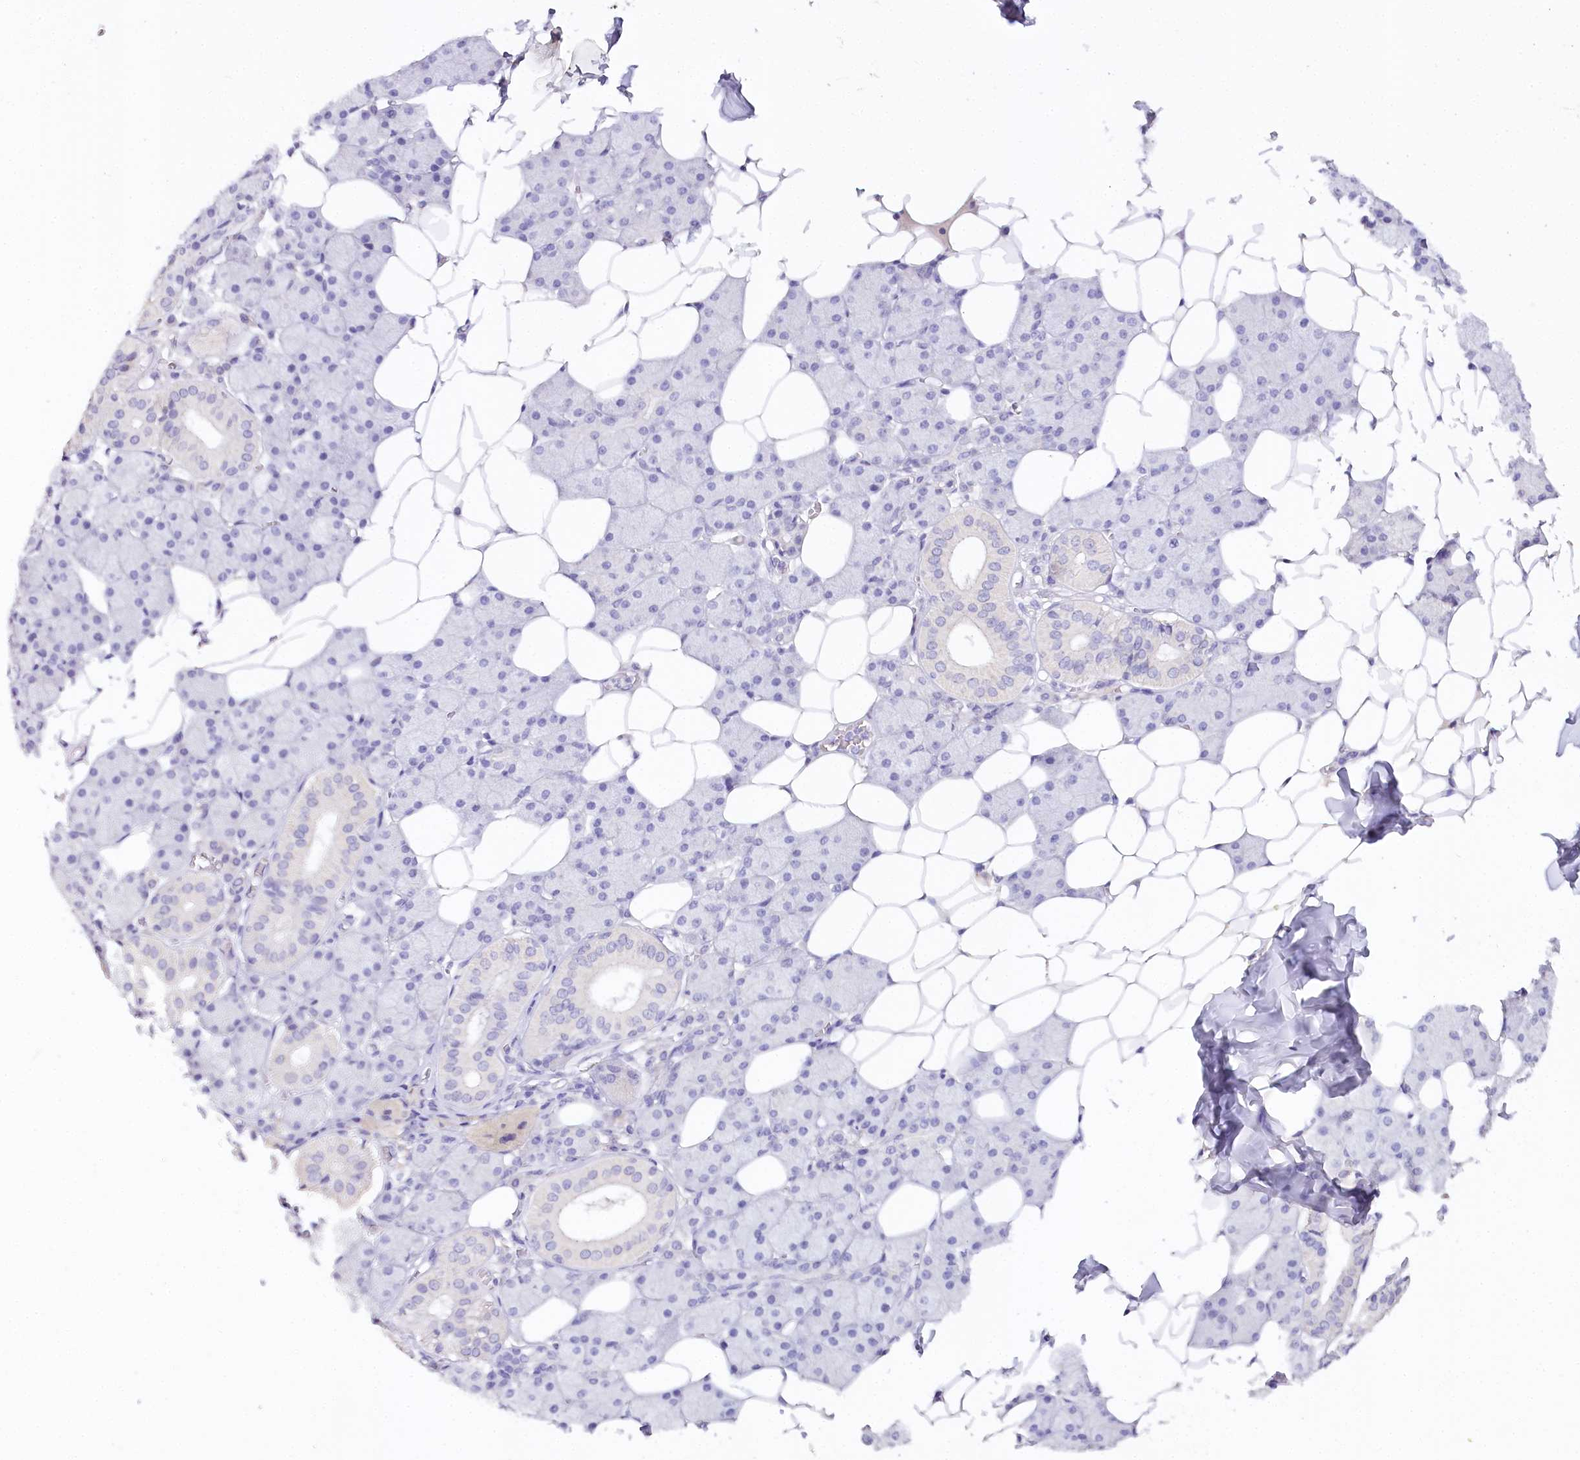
{"staining": {"intensity": "negative", "quantity": "none", "location": "none"}, "tissue": "salivary gland", "cell_type": "Glandular cells", "image_type": "normal", "snomed": [{"axis": "morphology", "description": "Normal tissue, NOS"}, {"axis": "topography", "description": "Salivary gland"}], "caption": "The image demonstrates no significant positivity in glandular cells of salivary gland.", "gene": "TP53", "patient": {"sex": "female", "age": 33}}